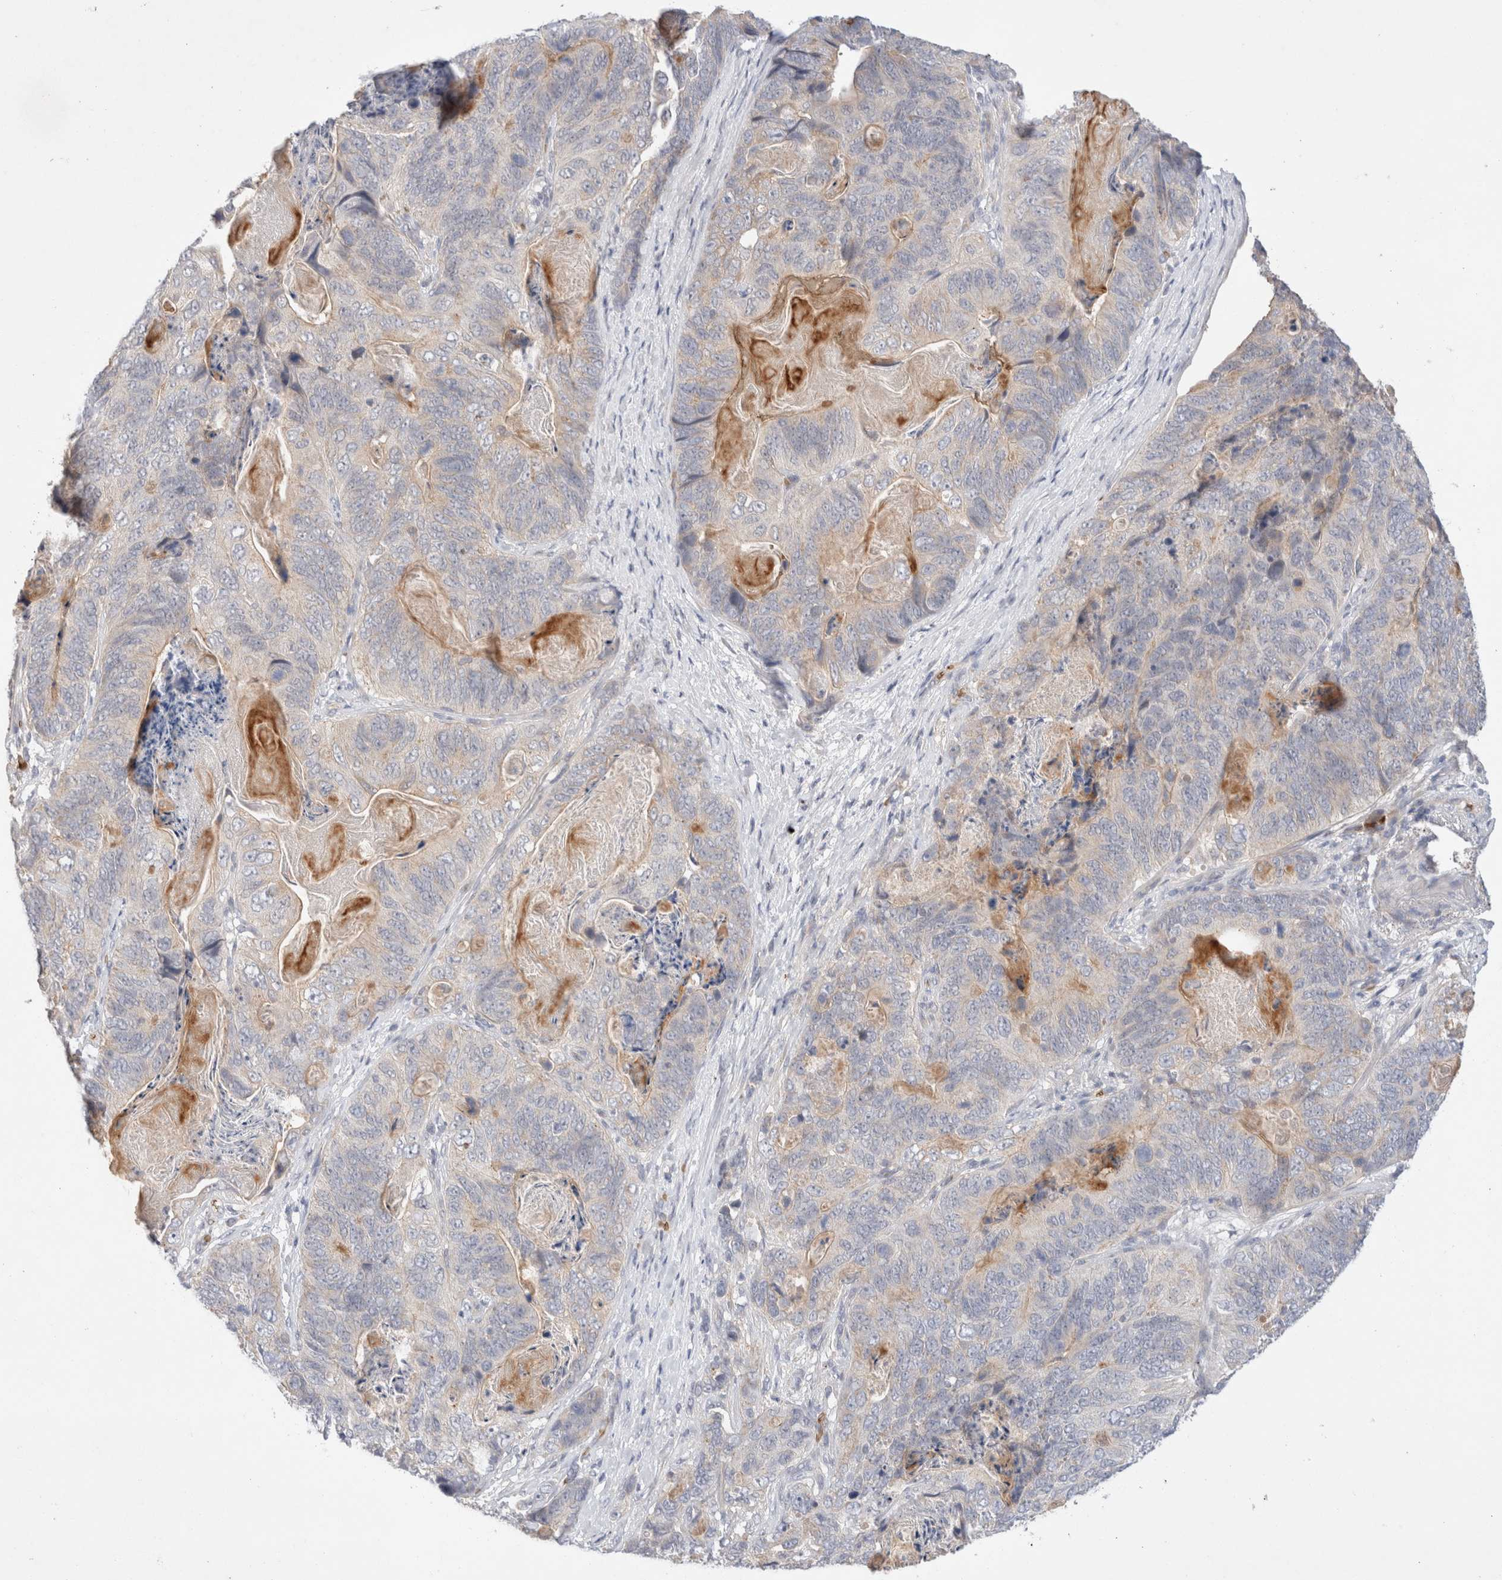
{"staining": {"intensity": "weak", "quantity": "<25%", "location": "cytoplasmic/membranous"}, "tissue": "stomach cancer", "cell_type": "Tumor cells", "image_type": "cancer", "snomed": [{"axis": "morphology", "description": "Normal tissue, NOS"}, {"axis": "morphology", "description": "Adenocarcinoma, NOS"}, {"axis": "topography", "description": "Stomach"}], "caption": "DAB (3,3'-diaminobenzidine) immunohistochemical staining of human stomach adenocarcinoma reveals no significant staining in tumor cells.", "gene": "MST1", "patient": {"sex": "female", "age": 89}}